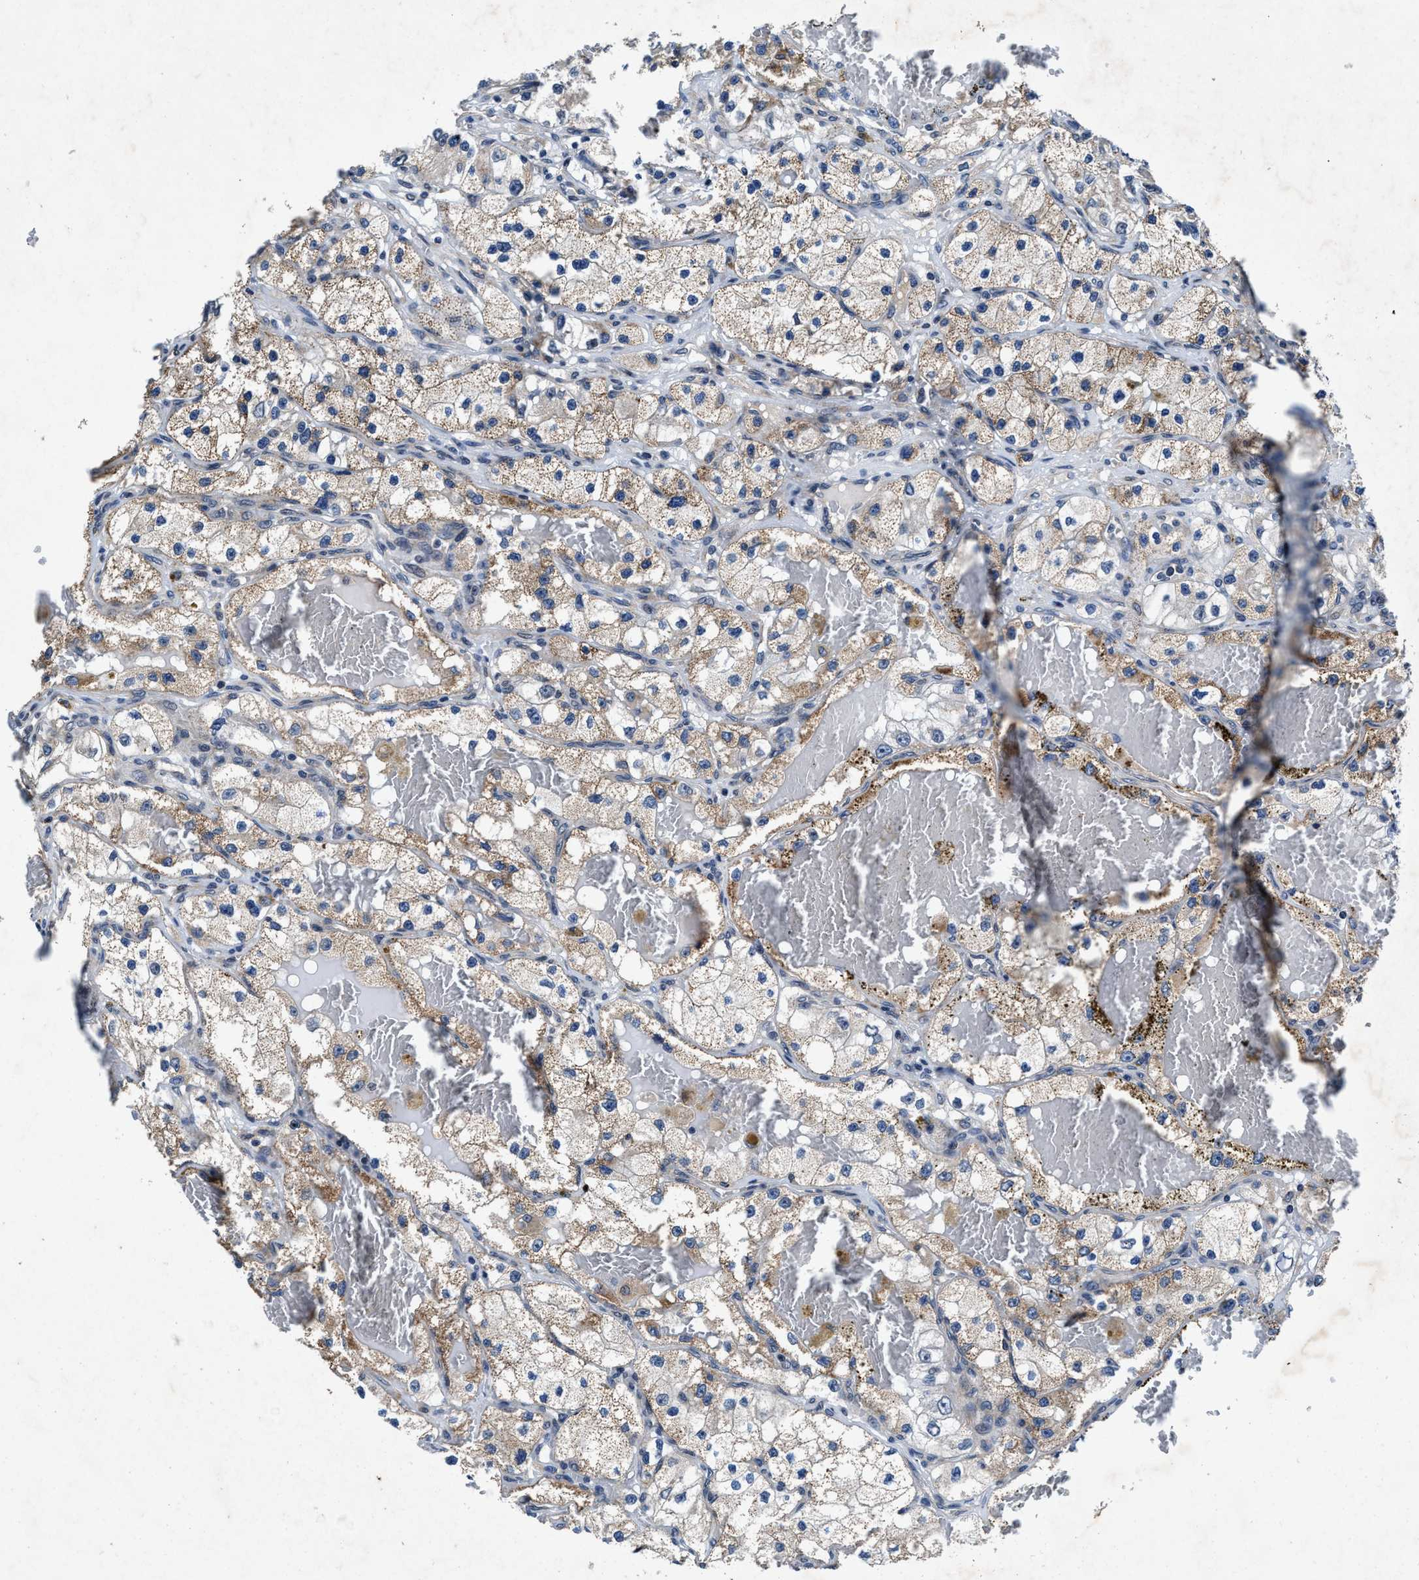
{"staining": {"intensity": "weak", "quantity": "25%-75%", "location": "cytoplasmic/membranous"}, "tissue": "renal cancer", "cell_type": "Tumor cells", "image_type": "cancer", "snomed": [{"axis": "morphology", "description": "Adenocarcinoma, NOS"}, {"axis": "topography", "description": "Kidney"}], "caption": "A micrograph of human renal adenocarcinoma stained for a protein shows weak cytoplasmic/membranous brown staining in tumor cells.", "gene": "TMEM53", "patient": {"sex": "female", "age": 57}}